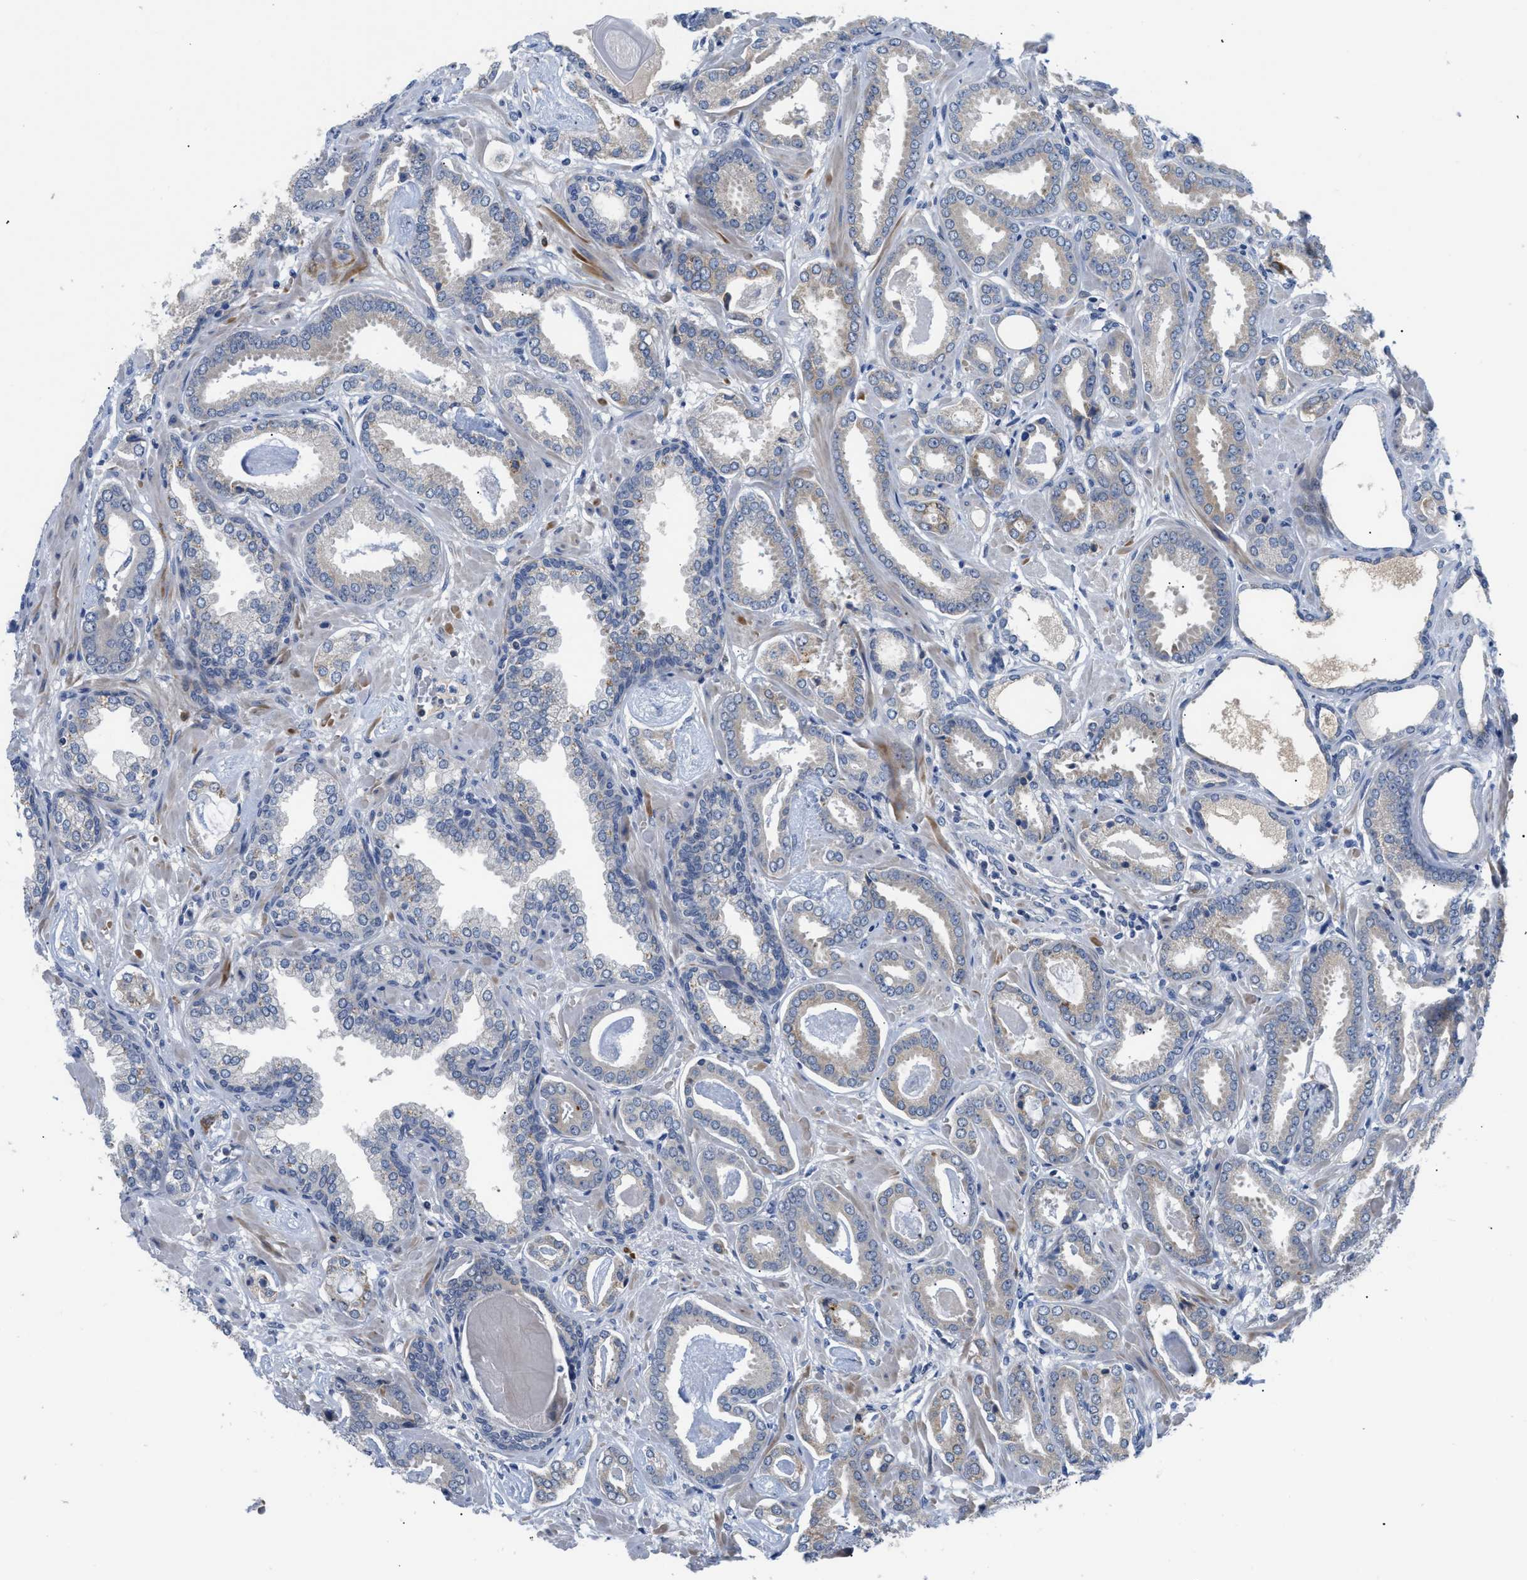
{"staining": {"intensity": "negative", "quantity": "none", "location": "none"}, "tissue": "prostate cancer", "cell_type": "Tumor cells", "image_type": "cancer", "snomed": [{"axis": "morphology", "description": "Adenocarcinoma, Low grade"}, {"axis": "topography", "description": "Prostate"}], "caption": "Photomicrograph shows no significant protein staining in tumor cells of prostate cancer.", "gene": "OR9K2", "patient": {"sex": "male", "age": 53}}